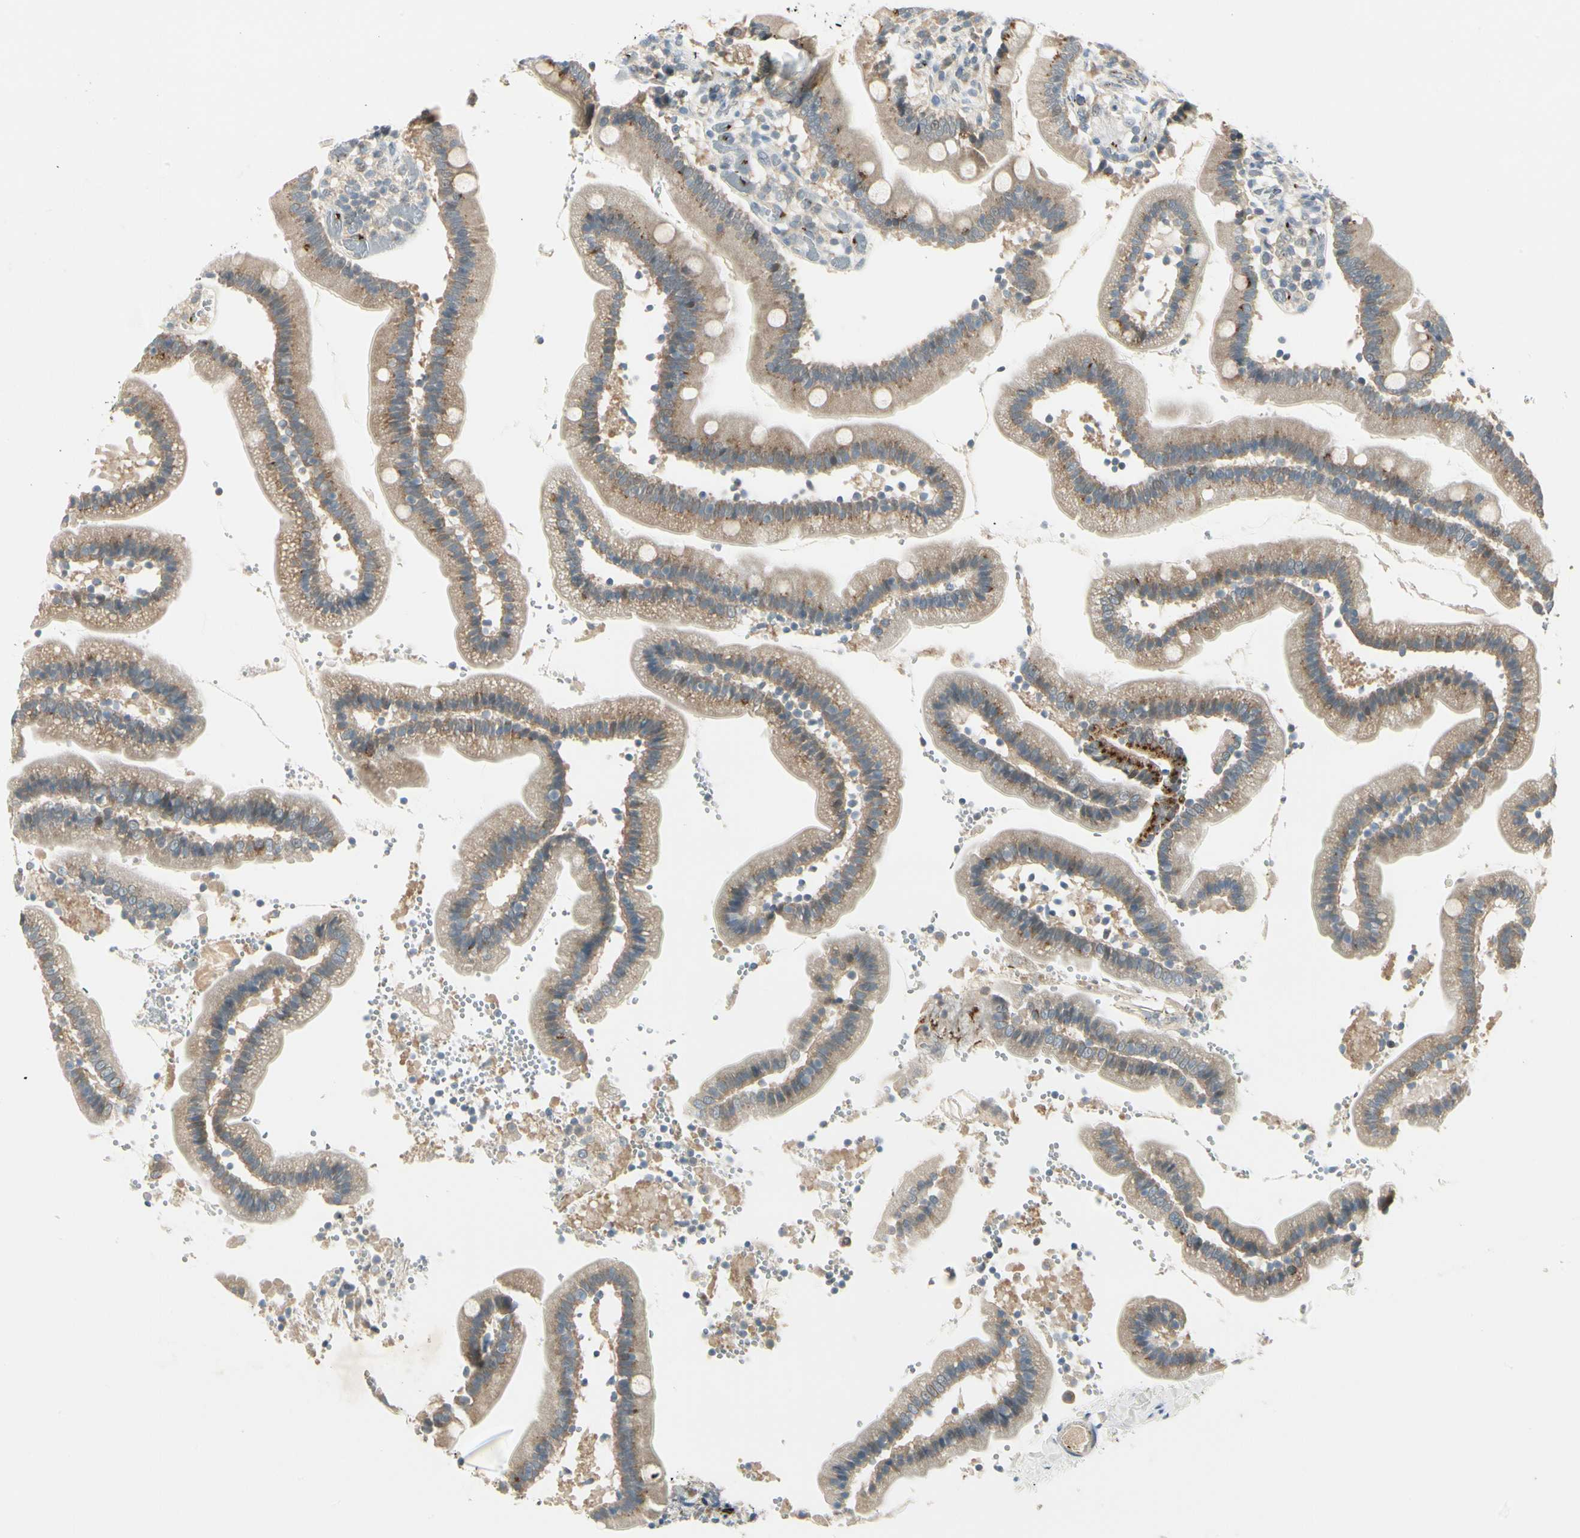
{"staining": {"intensity": "moderate", "quantity": "25%-75%", "location": "cytoplasmic/membranous"}, "tissue": "duodenum", "cell_type": "Glandular cells", "image_type": "normal", "snomed": [{"axis": "morphology", "description": "Normal tissue, NOS"}, {"axis": "topography", "description": "Duodenum"}], "caption": "An image showing moderate cytoplasmic/membranous staining in approximately 25%-75% of glandular cells in benign duodenum, as visualized by brown immunohistochemical staining.", "gene": "MANSC1", "patient": {"sex": "male", "age": 66}}